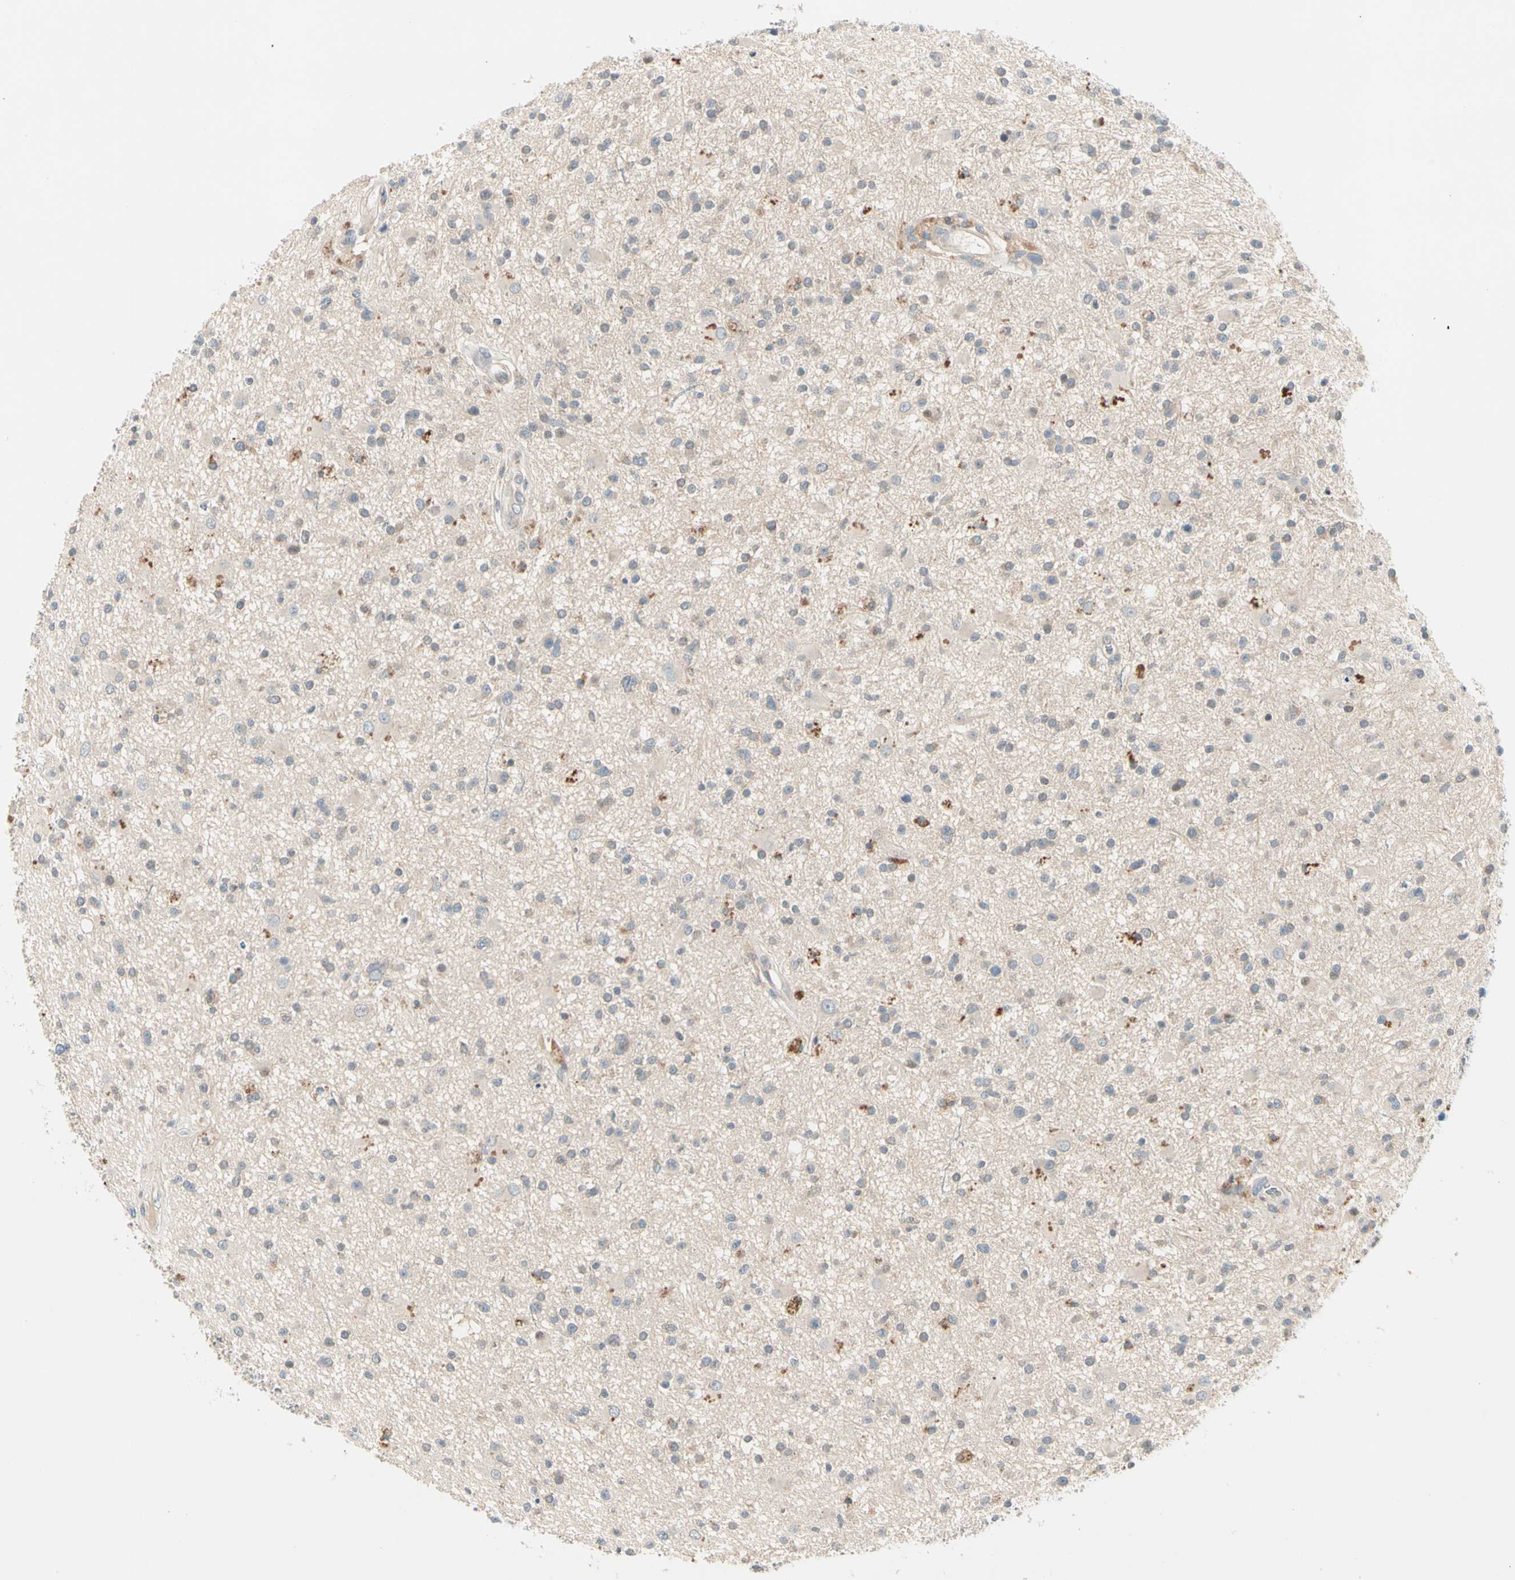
{"staining": {"intensity": "weak", "quantity": "<25%", "location": "cytoplasmic/membranous"}, "tissue": "glioma", "cell_type": "Tumor cells", "image_type": "cancer", "snomed": [{"axis": "morphology", "description": "Glioma, malignant, High grade"}, {"axis": "topography", "description": "Brain"}], "caption": "Glioma stained for a protein using IHC reveals no positivity tumor cells.", "gene": "IL1R1", "patient": {"sex": "male", "age": 33}}